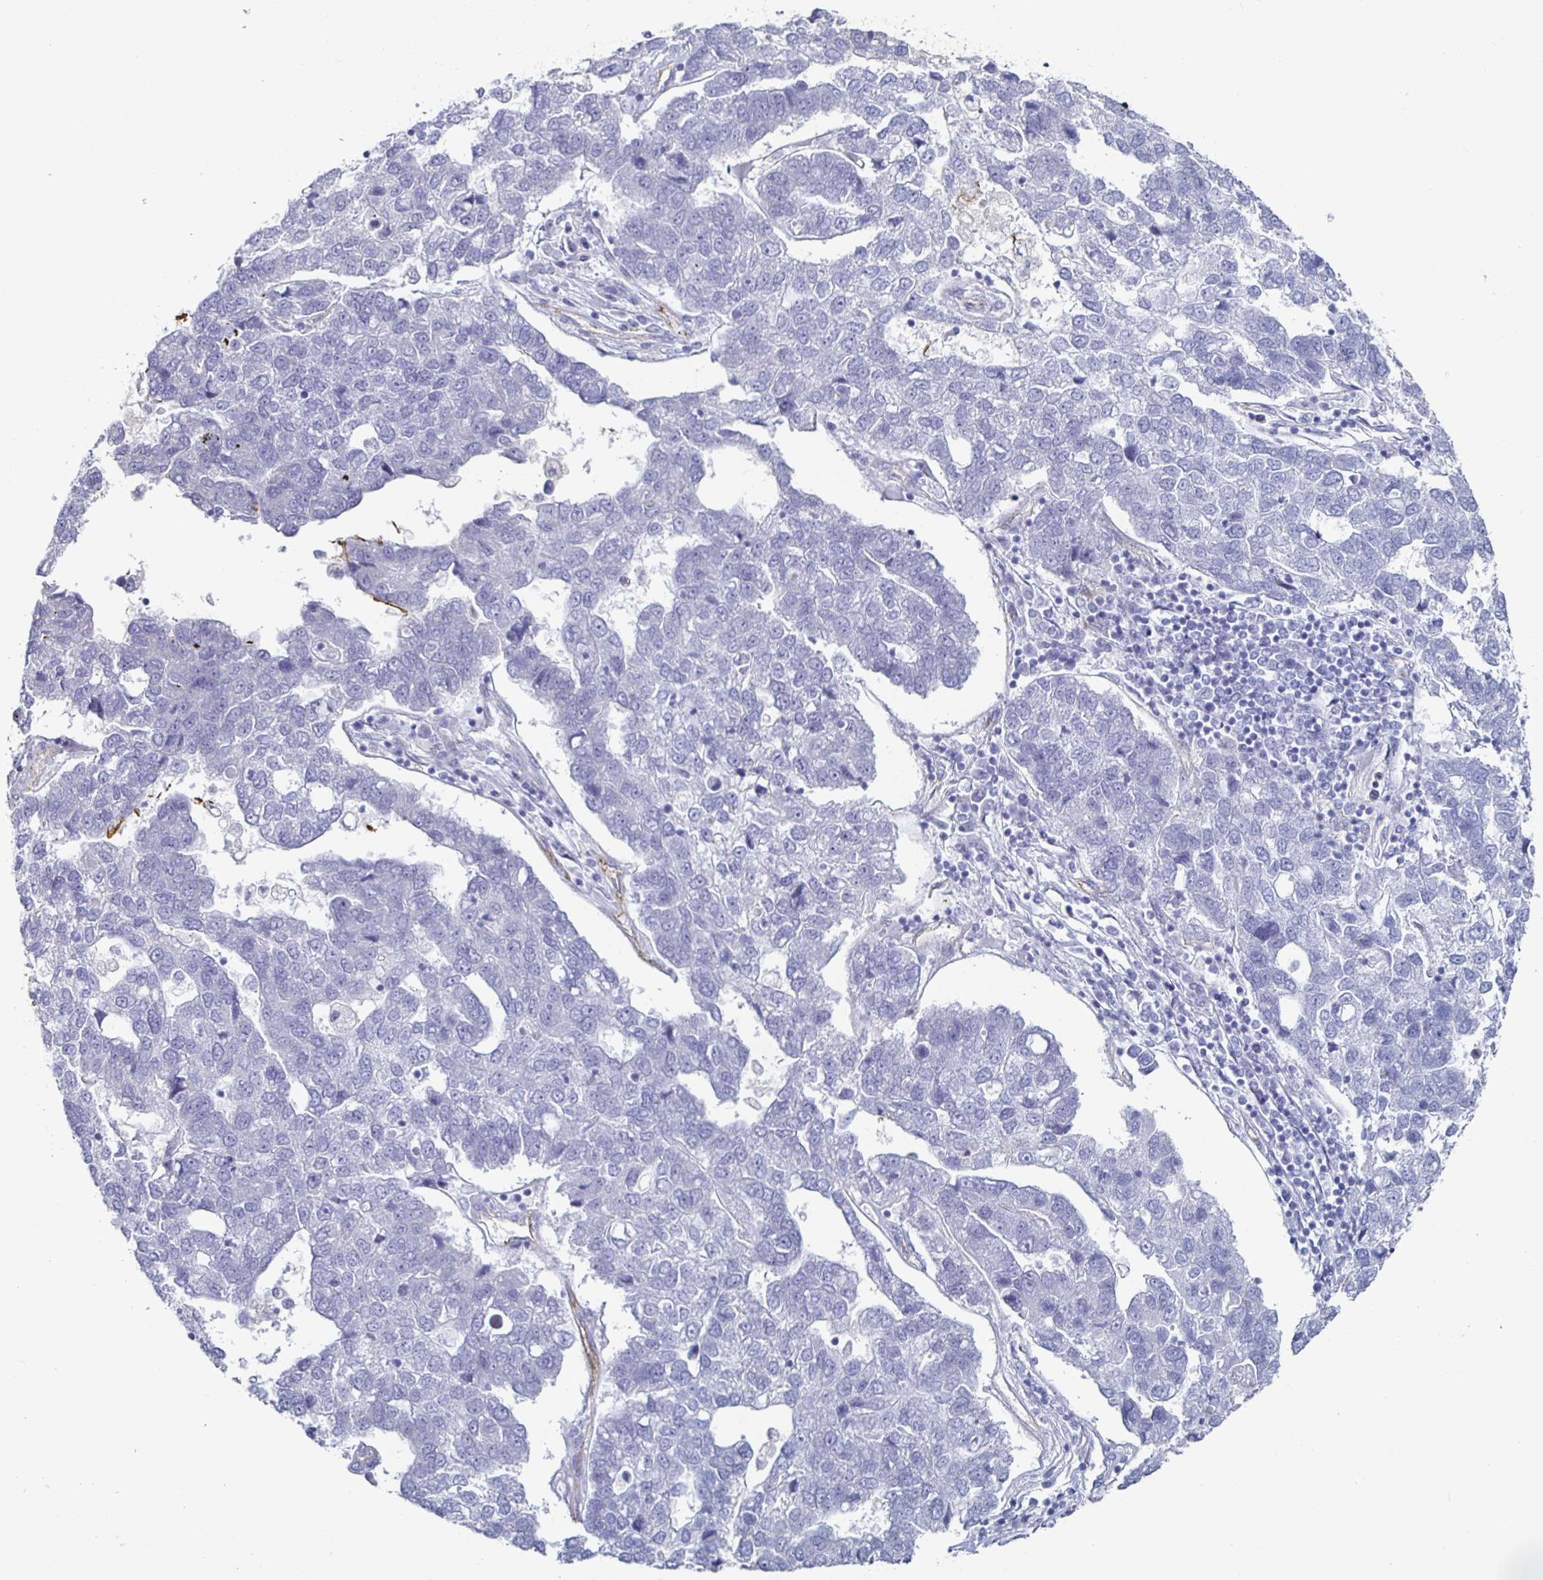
{"staining": {"intensity": "negative", "quantity": "none", "location": "none"}, "tissue": "pancreatic cancer", "cell_type": "Tumor cells", "image_type": "cancer", "snomed": [{"axis": "morphology", "description": "Adenocarcinoma, NOS"}, {"axis": "topography", "description": "Pancreas"}], "caption": "Immunohistochemistry photomicrograph of human adenocarcinoma (pancreatic) stained for a protein (brown), which demonstrates no staining in tumor cells. Brightfield microscopy of immunohistochemistry stained with DAB (3,3'-diaminobenzidine) (brown) and hematoxylin (blue), captured at high magnification.", "gene": "ACSBG2", "patient": {"sex": "female", "age": 61}}